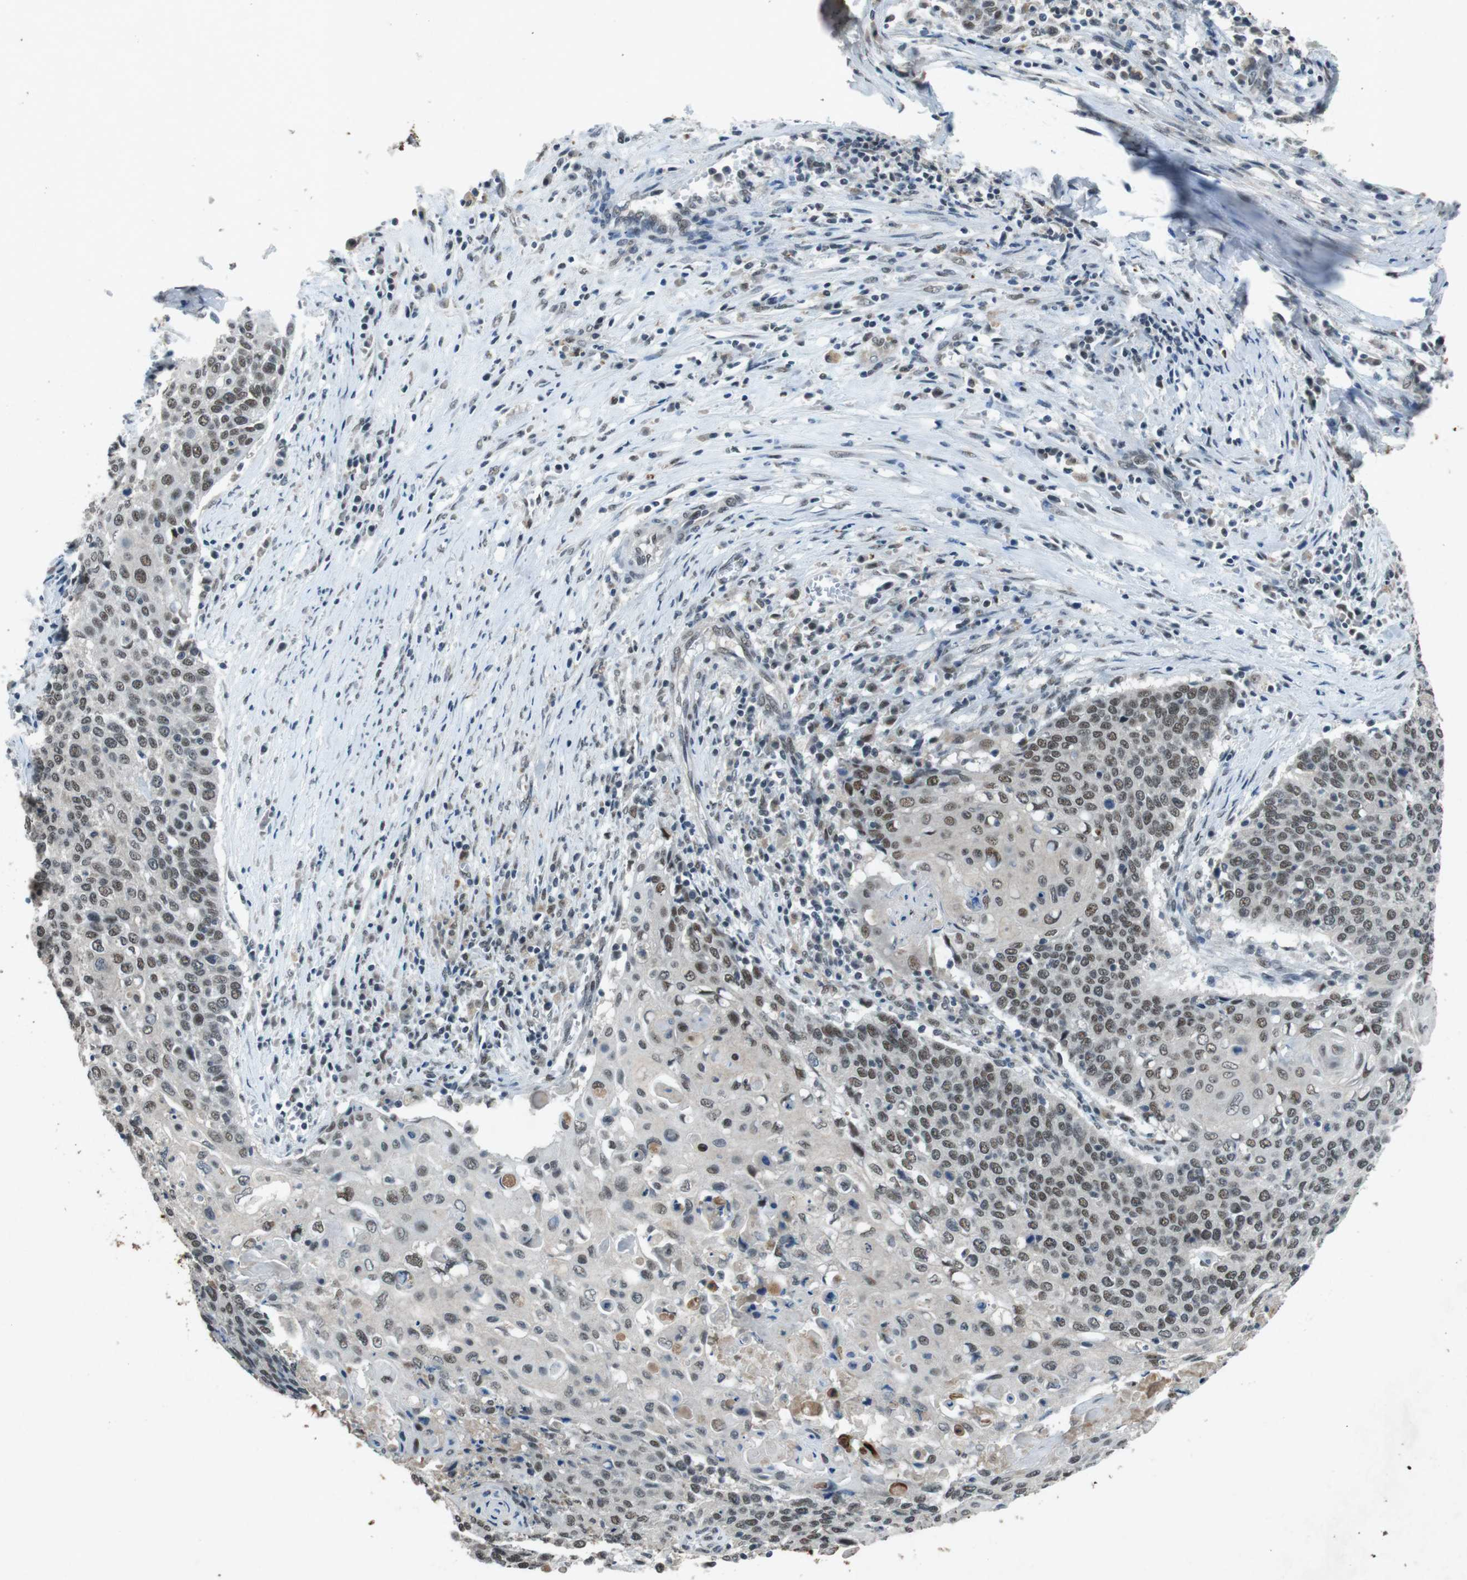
{"staining": {"intensity": "weak", "quantity": ">75%", "location": "nuclear"}, "tissue": "cervical cancer", "cell_type": "Tumor cells", "image_type": "cancer", "snomed": [{"axis": "morphology", "description": "Squamous cell carcinoma, NOS"}, {"axis": "topography", "description": "Cervix"}], "caption": "The micrograph reveals a brown stain indicating the presence of a protein in the nuclear of tumor cells in cervical squamous cell carcinoma. (DAB (3,3'-diaminobenzidine) IHC with brightfield microscopy, high magnification).", "gene": "USP7", "patient": {"sex": "female", "age": 39}}